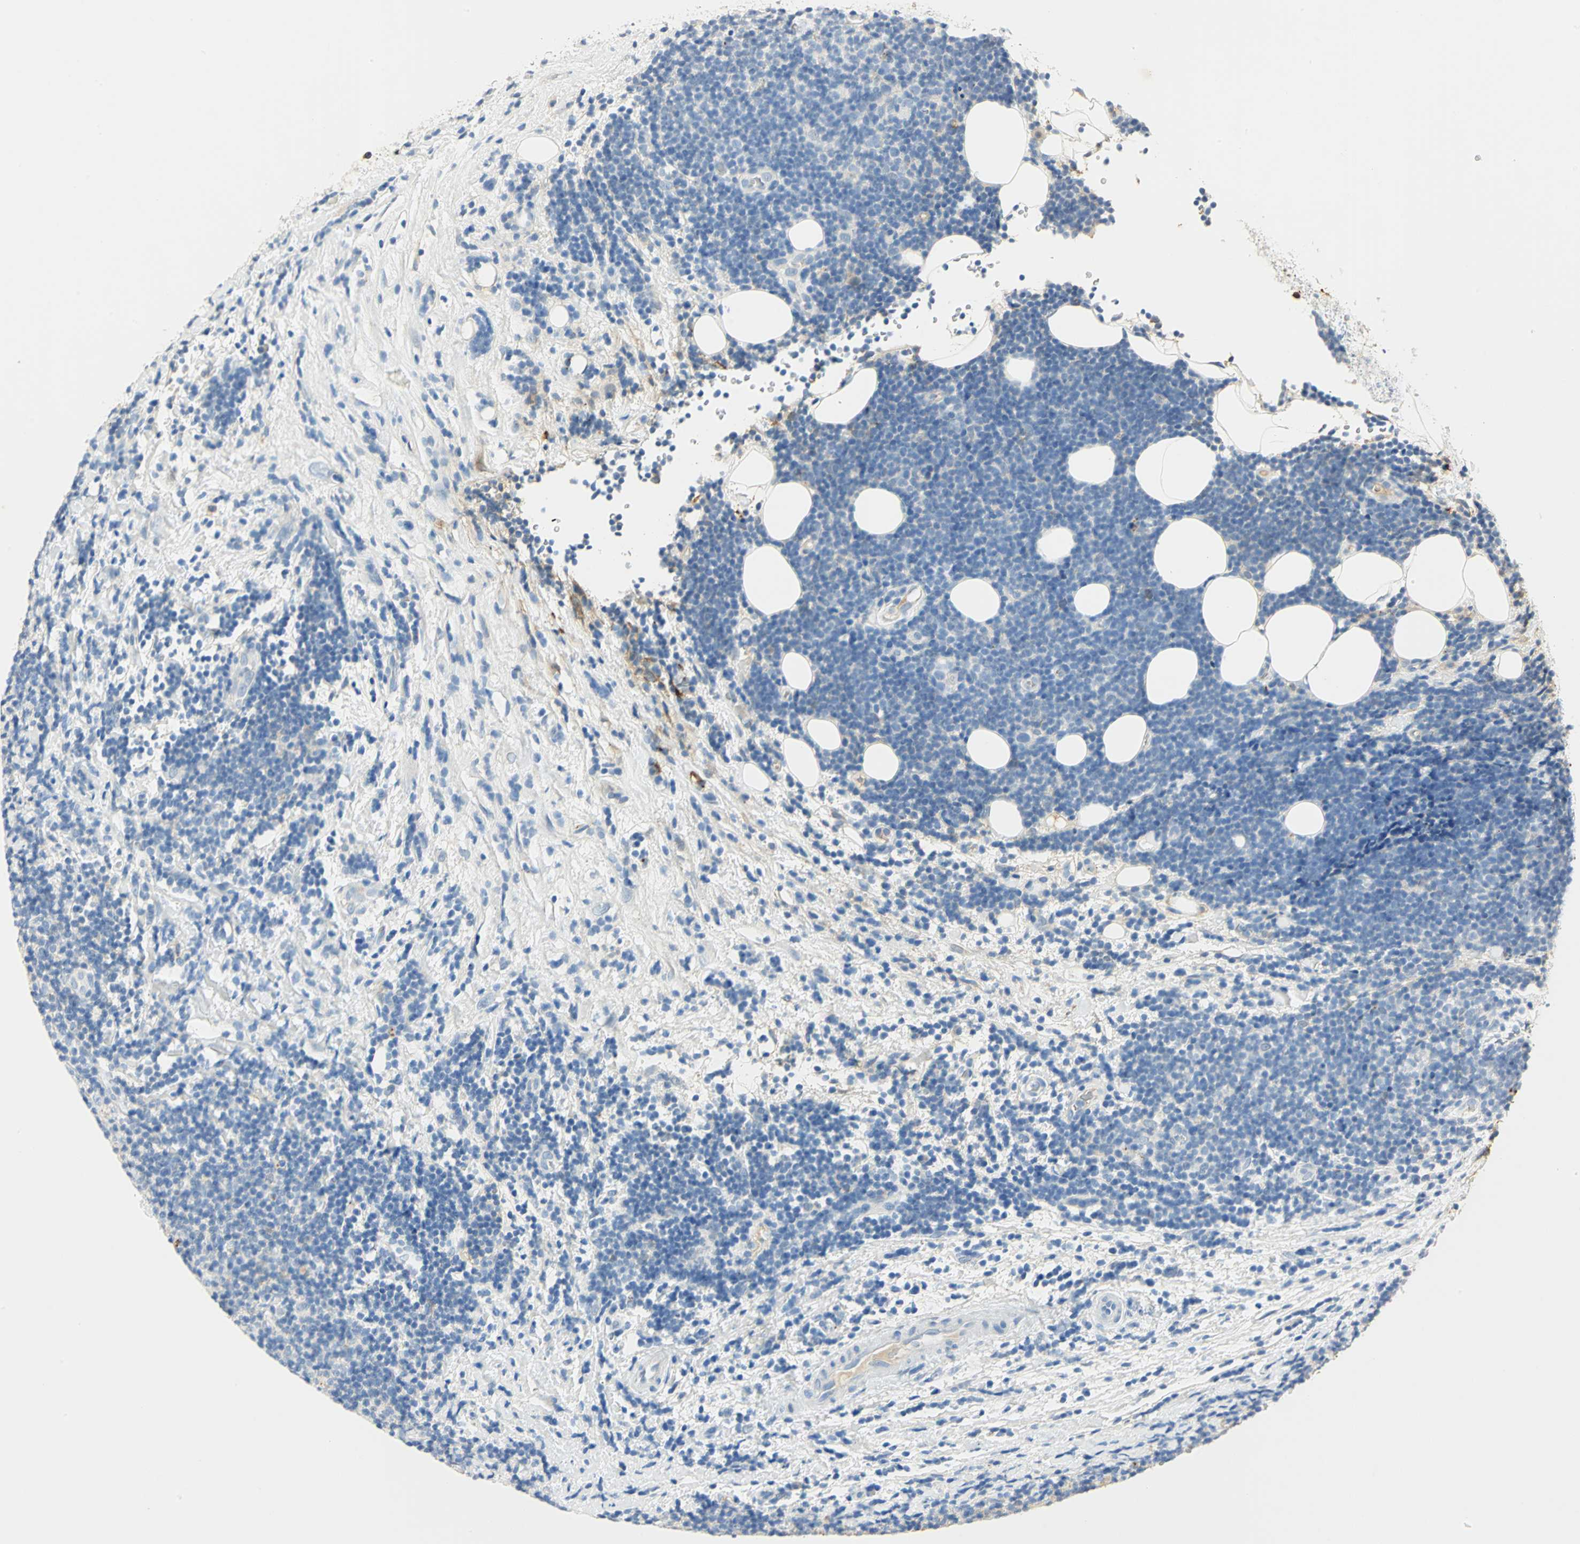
{"staining": {"intensity": "negative", "quantity": "none", "location": "none"}, "tissue": "lymphoma", "cell_type": "Tumor cells", "image_type": "cancer", "snomed": [{"axis": "morphology", "description": "Malignant lymphoma, non-Hodgkin's type, Low grade"}, {"axis": "topography", "description": "Lymph node"}], "caption": "DAB immunohistochemical staining of lymphoma demonstrates no significant staining in tumor cells.", "gene": "ANXA4", "patient": {"sex": "male", "age": 83}}